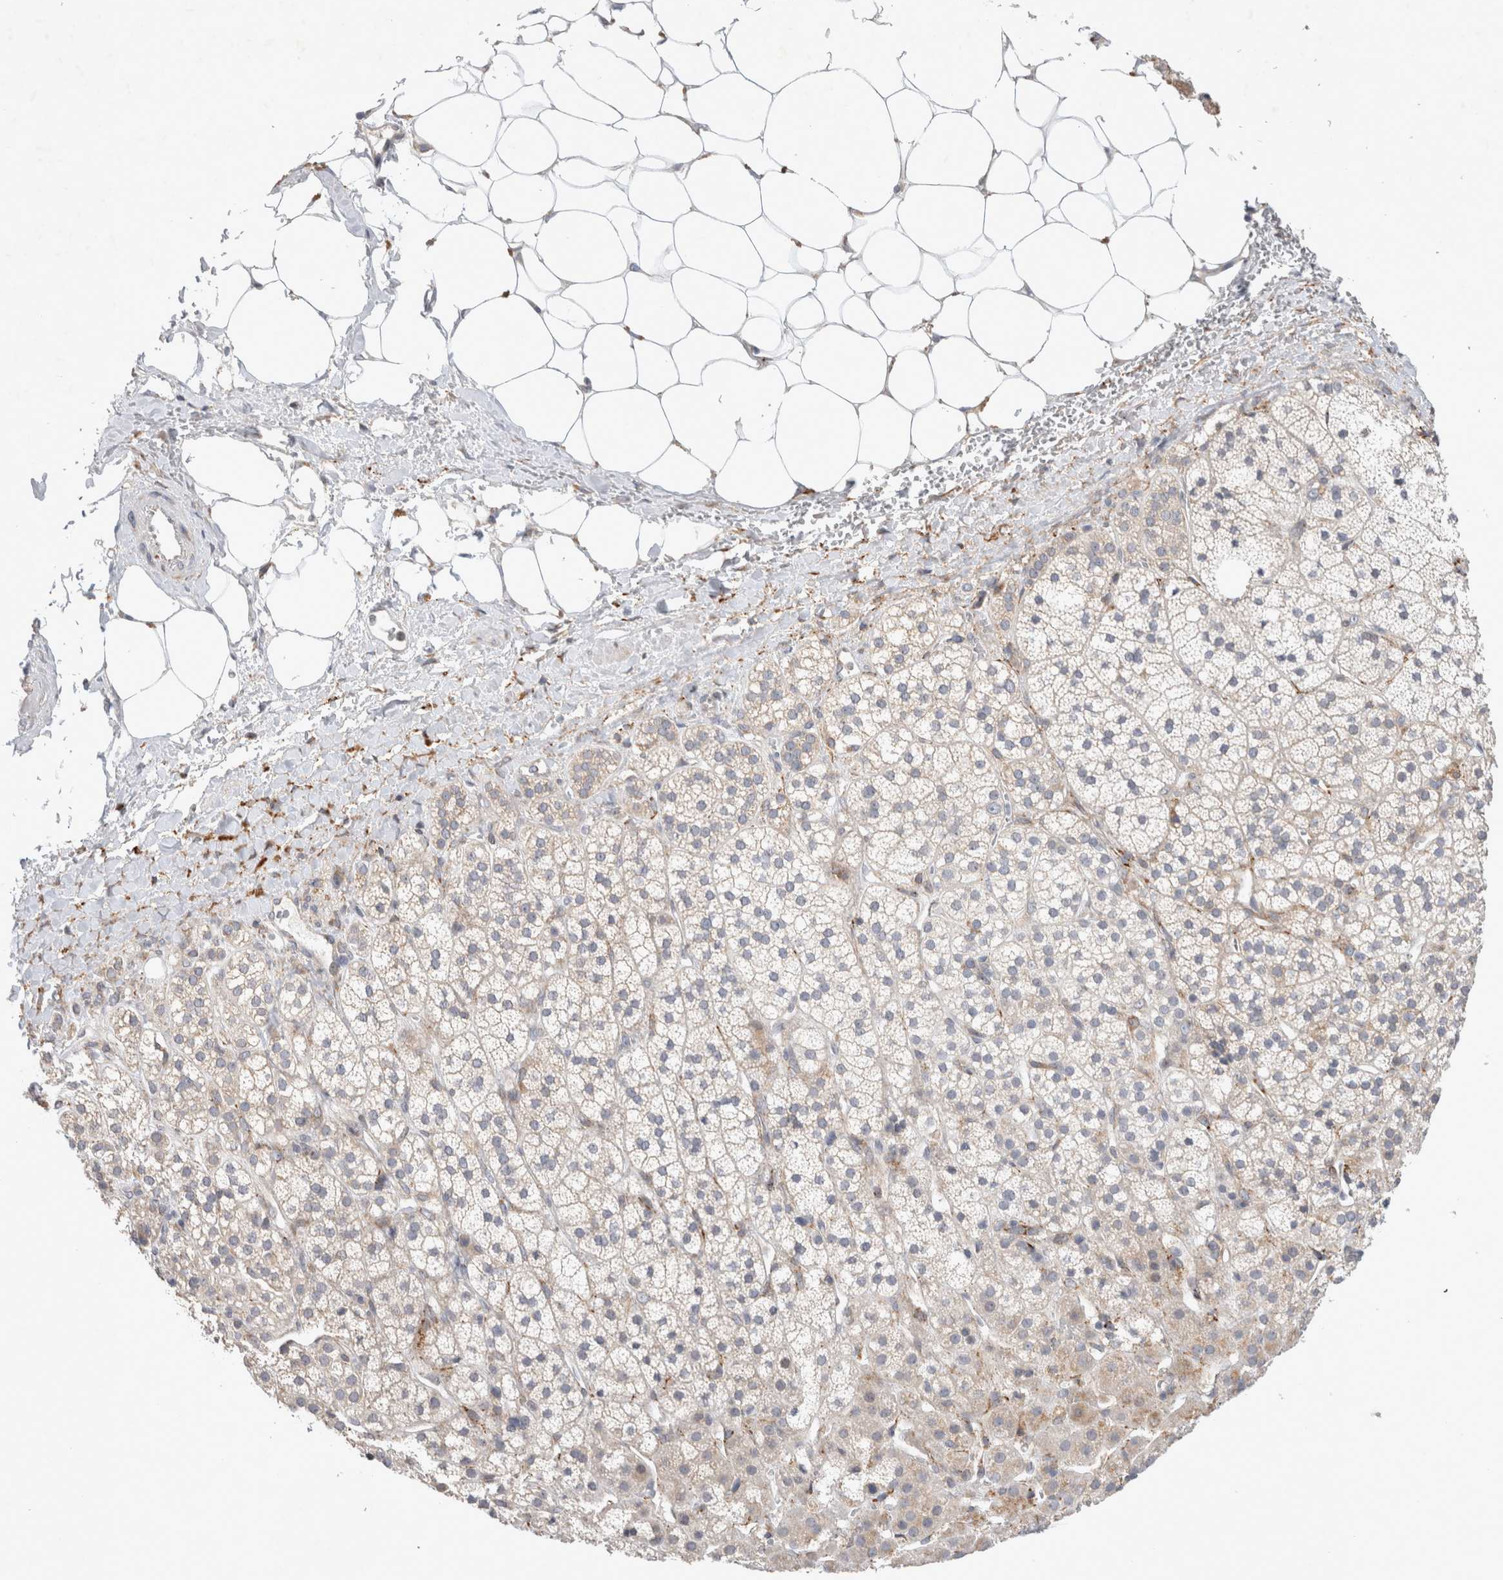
{"staining": {"intensity": "weak", "quantity": "<25%", "location": "cytoplasmic/membranous"}, "tissue": "adrenal gland", "cell_type": "Glandular cells", "image_type": "normal", "snomed": [{"axis": "morphology", "description": "Normal tissue, NOS"}, {"axis": "topography", "description": "Adrenal gland"}], "caption": "This is an IHC micrograph of unremarkable adrenal gland. There is no staining in glandular cells.", "gene": "TRMT9B", "patient": {"sex": "male", "age": 56}}